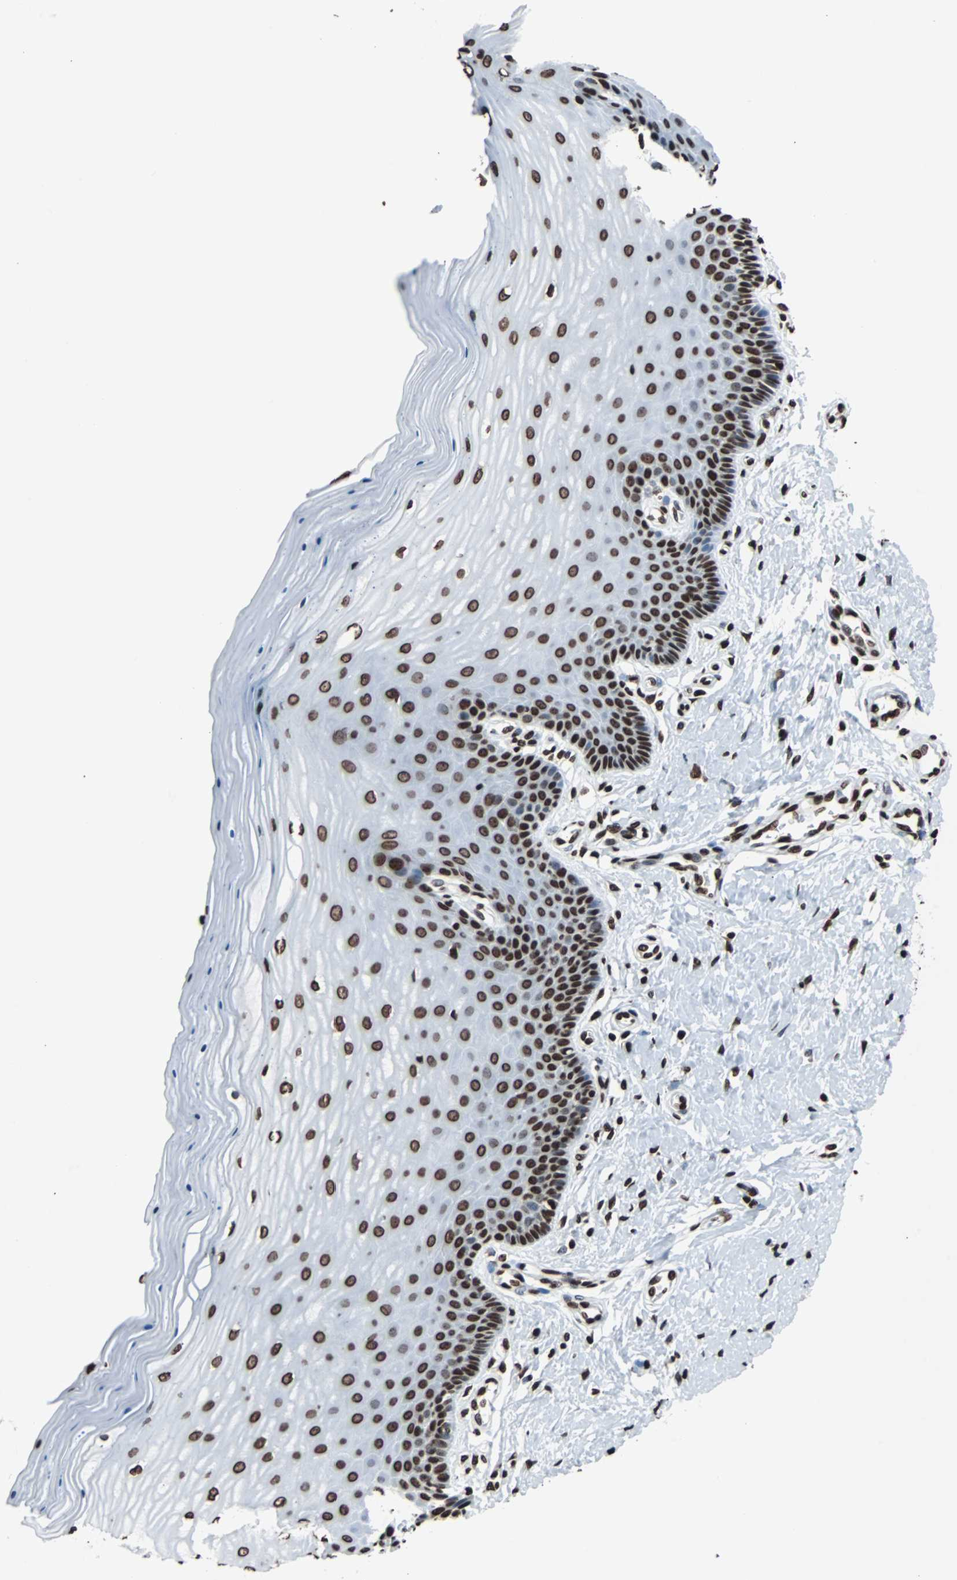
{"staining": {"intensity": "strong", "quantity": ">75%", "location": "nuclear"}, "tissue": "cervix", "cell_type": "Glandular cells", "image_type": "normal", "snomed": [{"axis": "morphology", "description": "Normal tissue, NOS"}, {"axis": "topography", "description": "Cervix"}], "caption": "Protein expression analysis of benign cervix shows strong nuclear positivity in approximately >75% of glandular cells.", "gene": "H2BC18", "patient": {"sex": "female", "age": 55}}